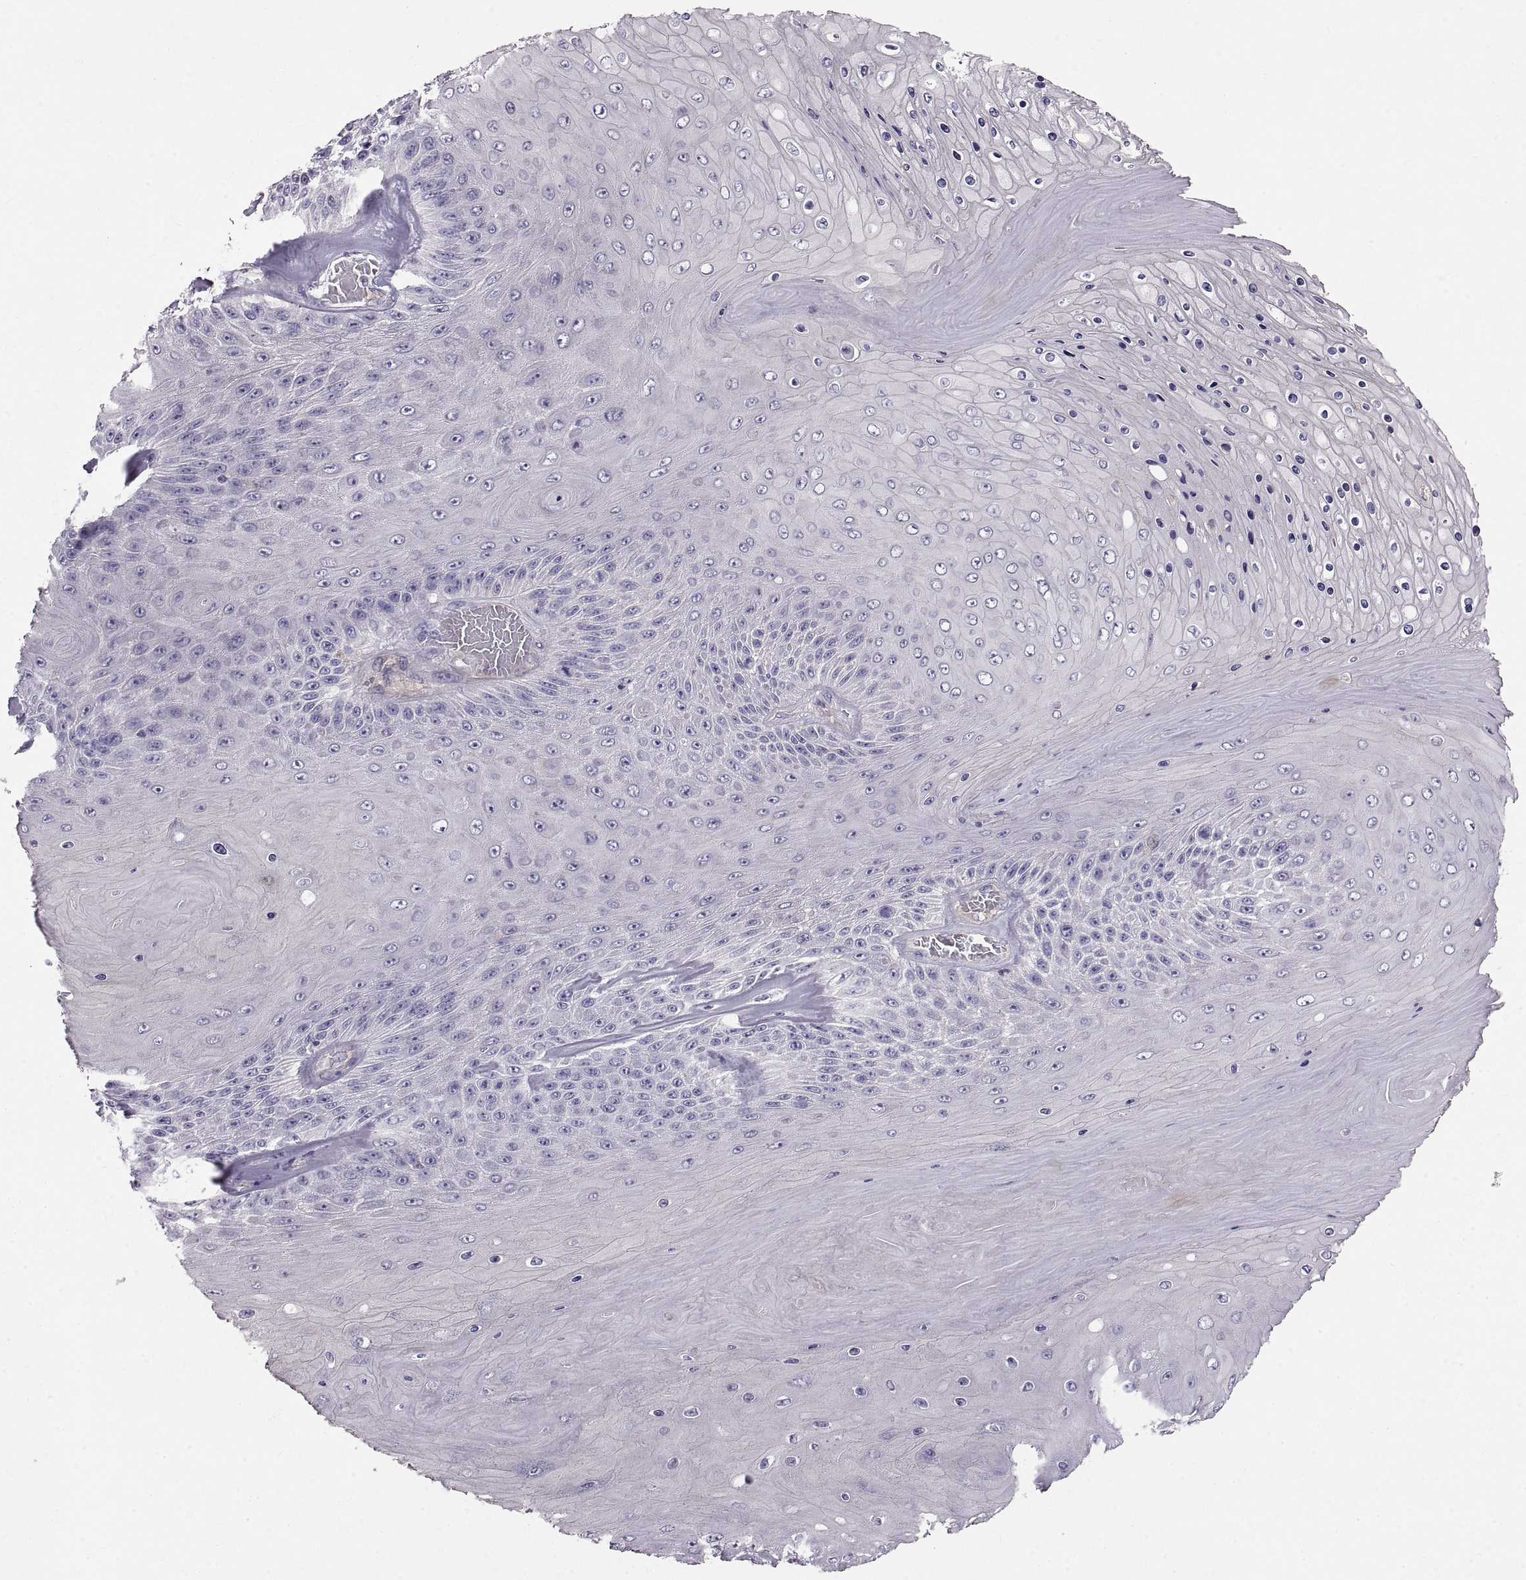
{"staining": {"intensity": "negative", "quantity": "none", "location": "none"}, "tissue": "skin cancer", "cell_type": "Tumor cells", "image_type": "cancer", "snomed": [{"axis": "morphology", "description": "Squamous cell carcinoma, NOS"}, {"axis": "topography", "description": "Skin"}], "caption": "Immunohistochemistry (IHC) image of squamous cell carcinoma (skin) stained for a protein (brown), which shows no staining in tumor cells. (Stains: DAB (3,3'-diaminobenzidine) IHC with hematoxylin counter stain, Microscopy: brightfield microscopy at high magnification).", "gene": "ADAM32", "patient": {"sex": "male", "age": 62}}